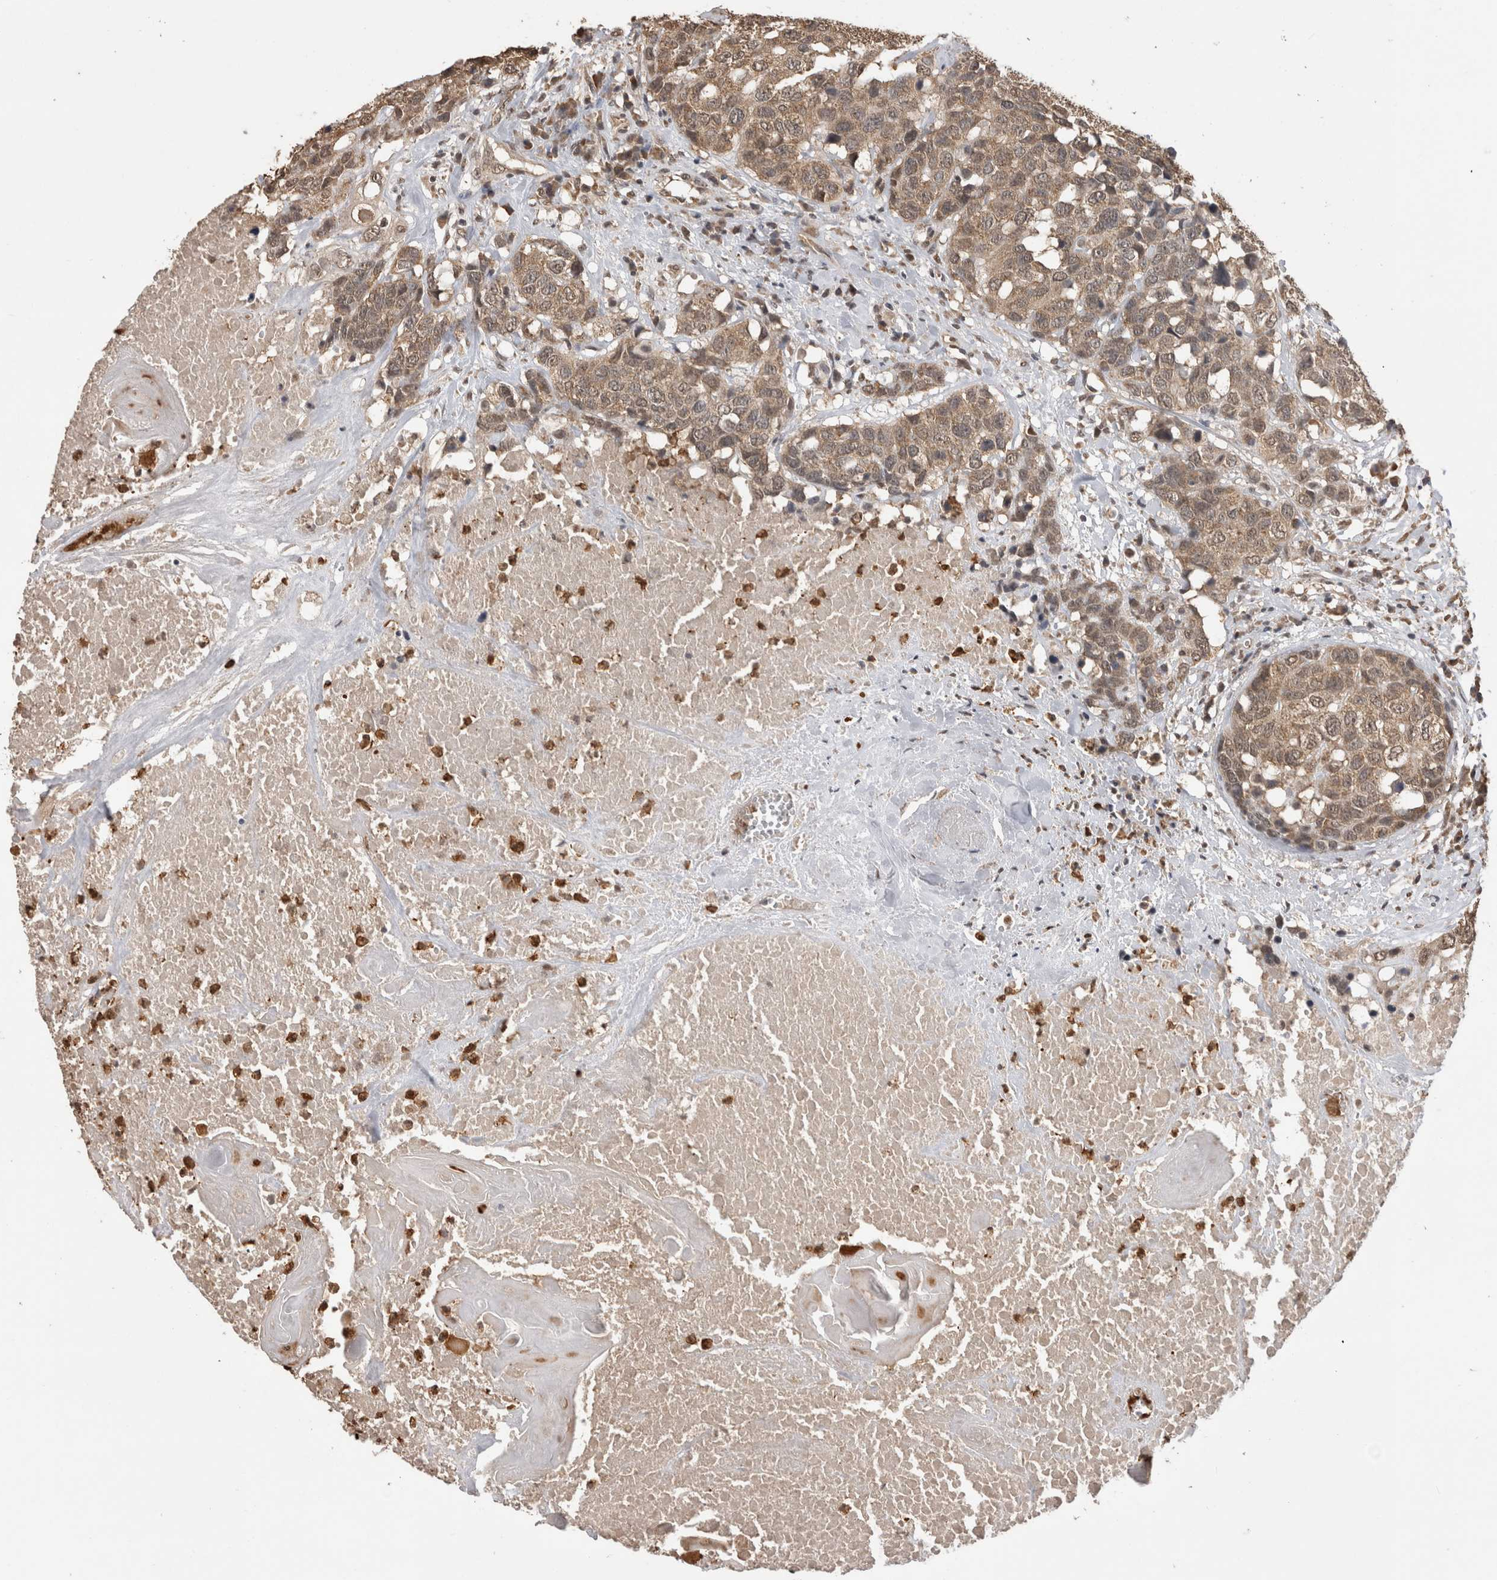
{"staining": {"intensity": "moderate", "quantity": ">75%", "location": "cytoplasmic/membranous"}, "tissue": "head and neck cancer", "cell_type": "Tumor cells", "image_type": "cancer", "snomed": [{"axis": "morphology", "description": "Squamous cell carcinoma, NOS"}, {"axis": "topography", "description": "Head-Neck"}], "caption": "Immunohistochemistry (IHC) of human squamous cell carcinoma (head and neck) shows medium levels of moderate cytoplasmic/membranous positivity in about >75% of tumor cells.", "gene": "PAK4", "patient": {"sex": "male", "age": 66}}